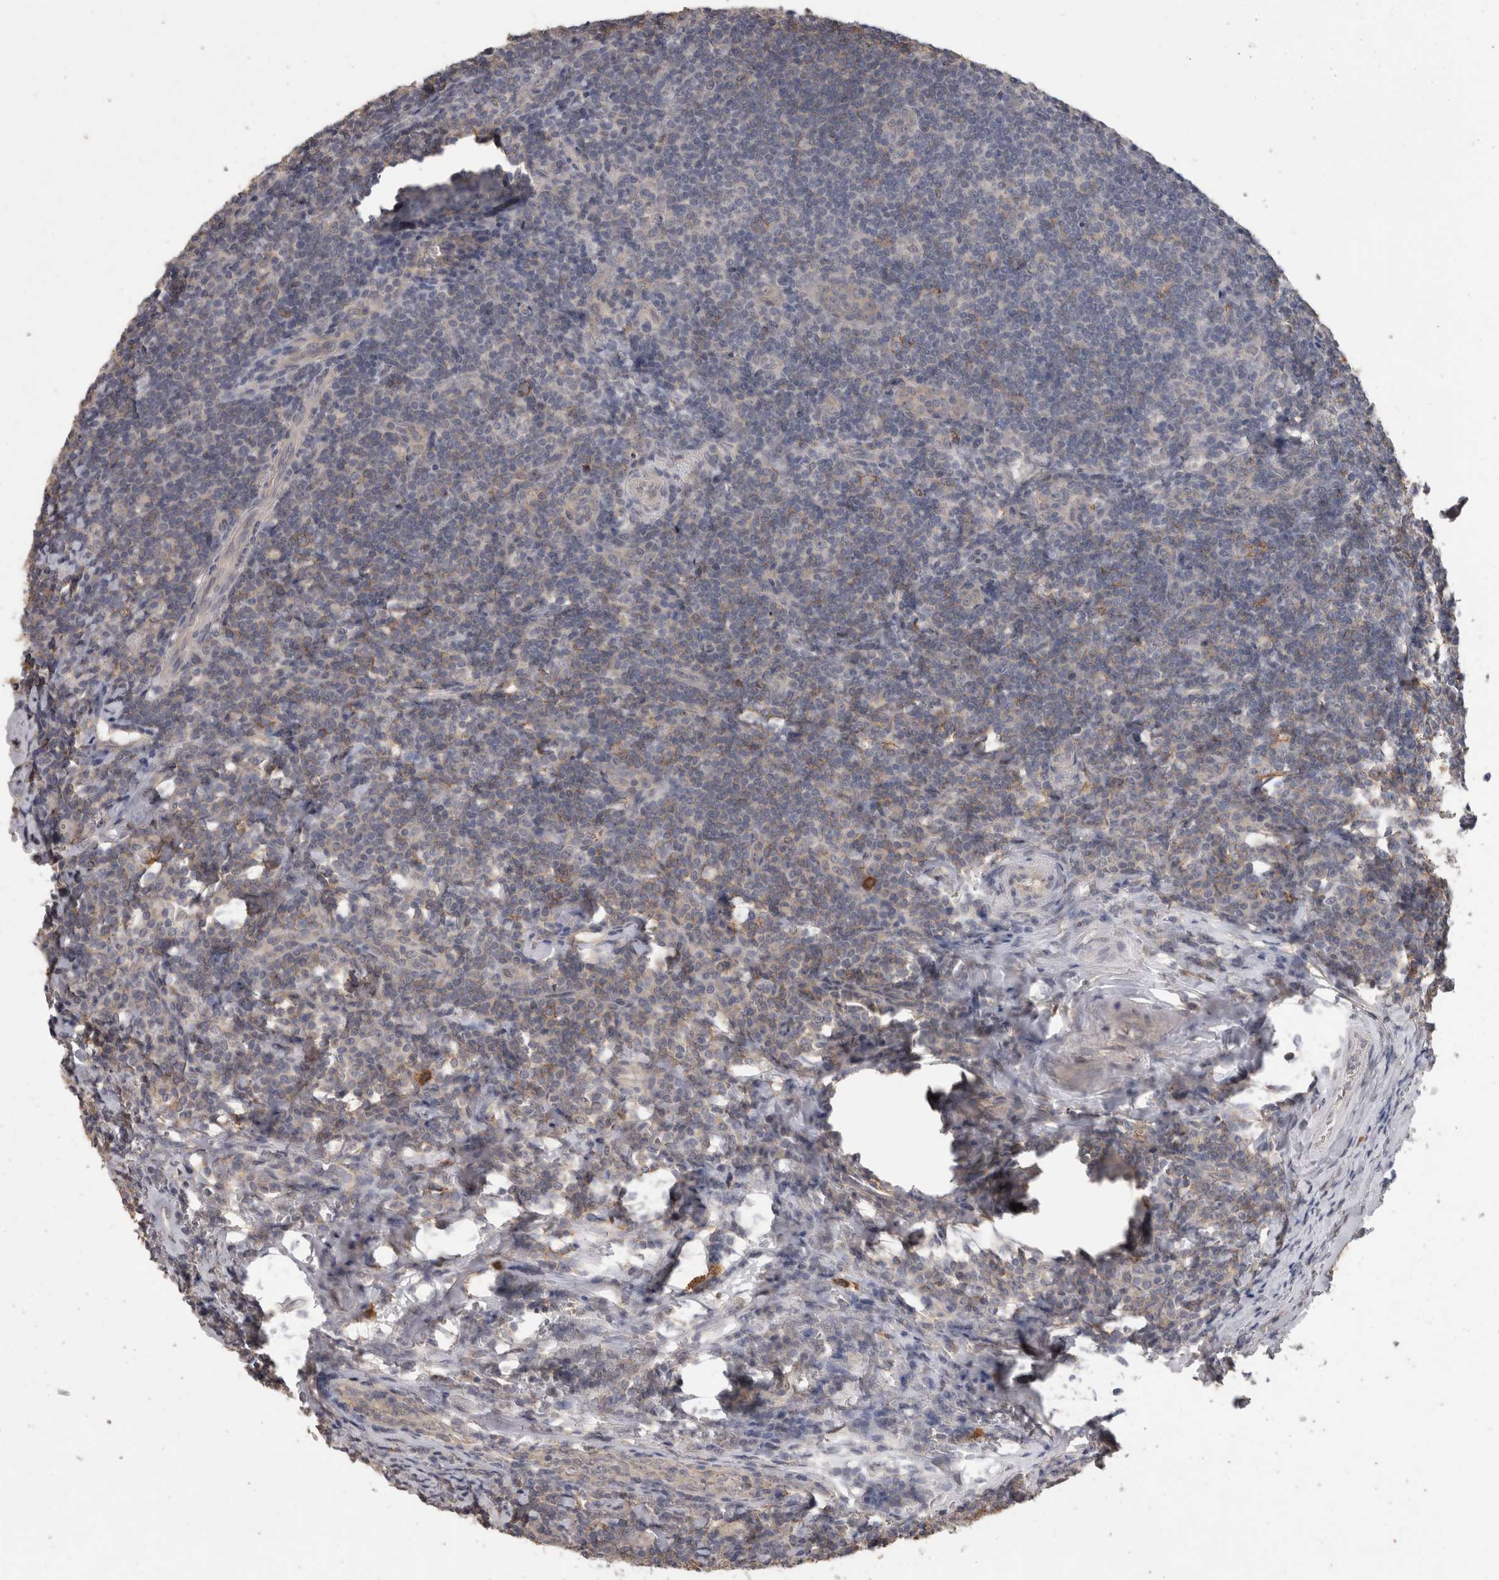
{"staining": {"intensity": "weak", "quantity": ">75%", "location": "cytoplasmic/membranous"}, "tissue": "tonsil", "cell_type": "Germinal center cells", "image_type": "normal", "snomed": [{"axis": "morphology", "description": "Normal tissue, NOS"}, {"axis": "topography", "description": "Tonsil"}], "caption": "Immunohistochemistry (IHC) photomicrograph of unremarkable tonsil: tonsil stained using IHC displays low levels of weak protein expression localized specifically in the cytoplasmic/membranous of germinal center cells, appearing as a cytoplasmic/membranous brown color.", "gene": "FHOD3", "patient": {"sex": "male", "age": 37}}